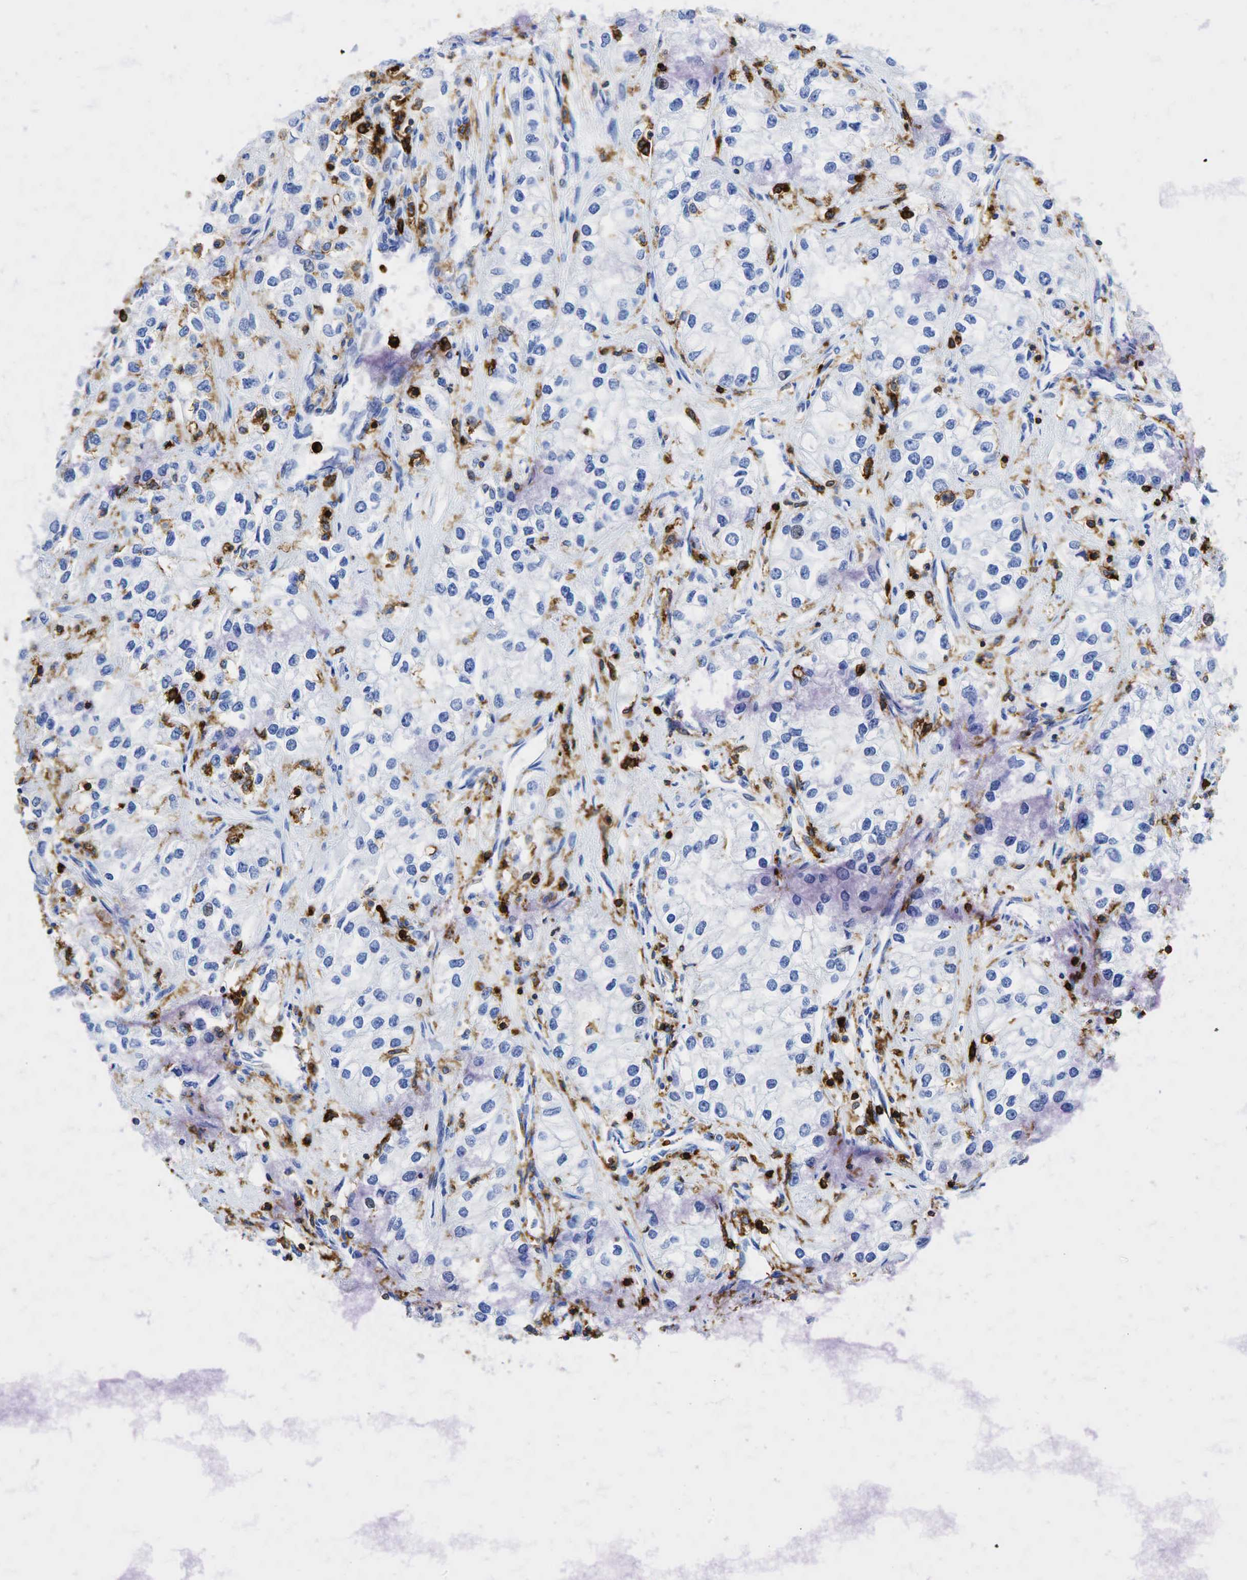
{"staining": {"intensity": "weak", "quantity": "<25%", "location": "nuclear"}, "tissue": "renal cancer", "cell_type": "Tumor cells", "image_type": "cancer", "snomed": [{"axis": "morphology", "description": "Adenocarcinoma, NOS"}, {"axis": "topography", "description": "Kidney"}], "caption": "This is an IHC micrograph of human renal cancer (adenocarcinoma). There is no positivity in tumor cells.", "gene": "PTPRC", "patient": {"sex": "male", "age": 57}}